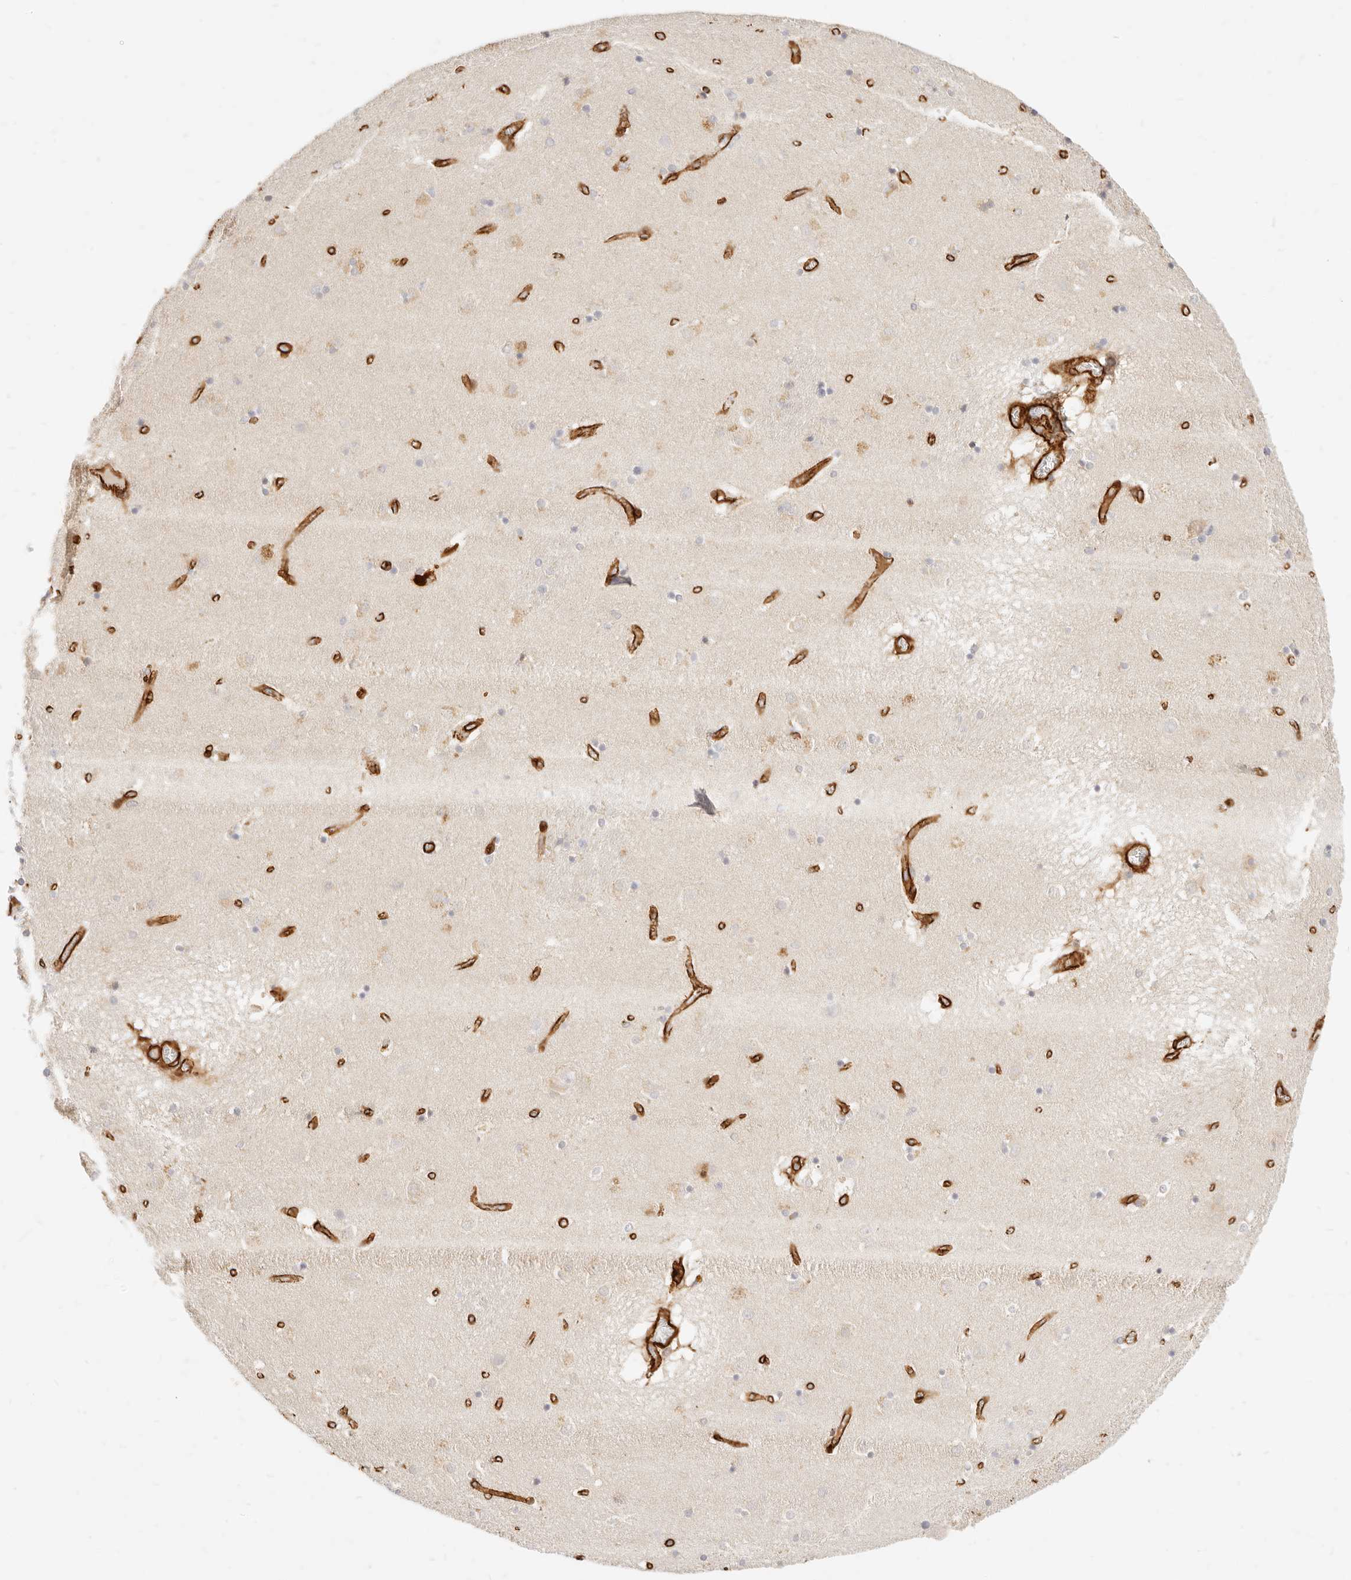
{"staining": {"intensity": "negative", "quantity": "none", "location": "none"}, "tissue": "caudate", "cell_type": "Glial cells", "image_type": "normal", "snomed": [{"axis": "morphology", "description": "Normal tissue, NOS"}, {"axis": "topography", "description": "Lateral ventricle wall"}], "caption": "Glial cells show no significant expression in normal caudate. Brightfield microscopy of immunohistochemistry (IHC) stained with DAB (3,3'-diaminobenzidine) (brown) and hematoxylin (blue), captured at high magnification.", "gene": "TMTC2", "patient": {"sex": "male", "age": 70}}